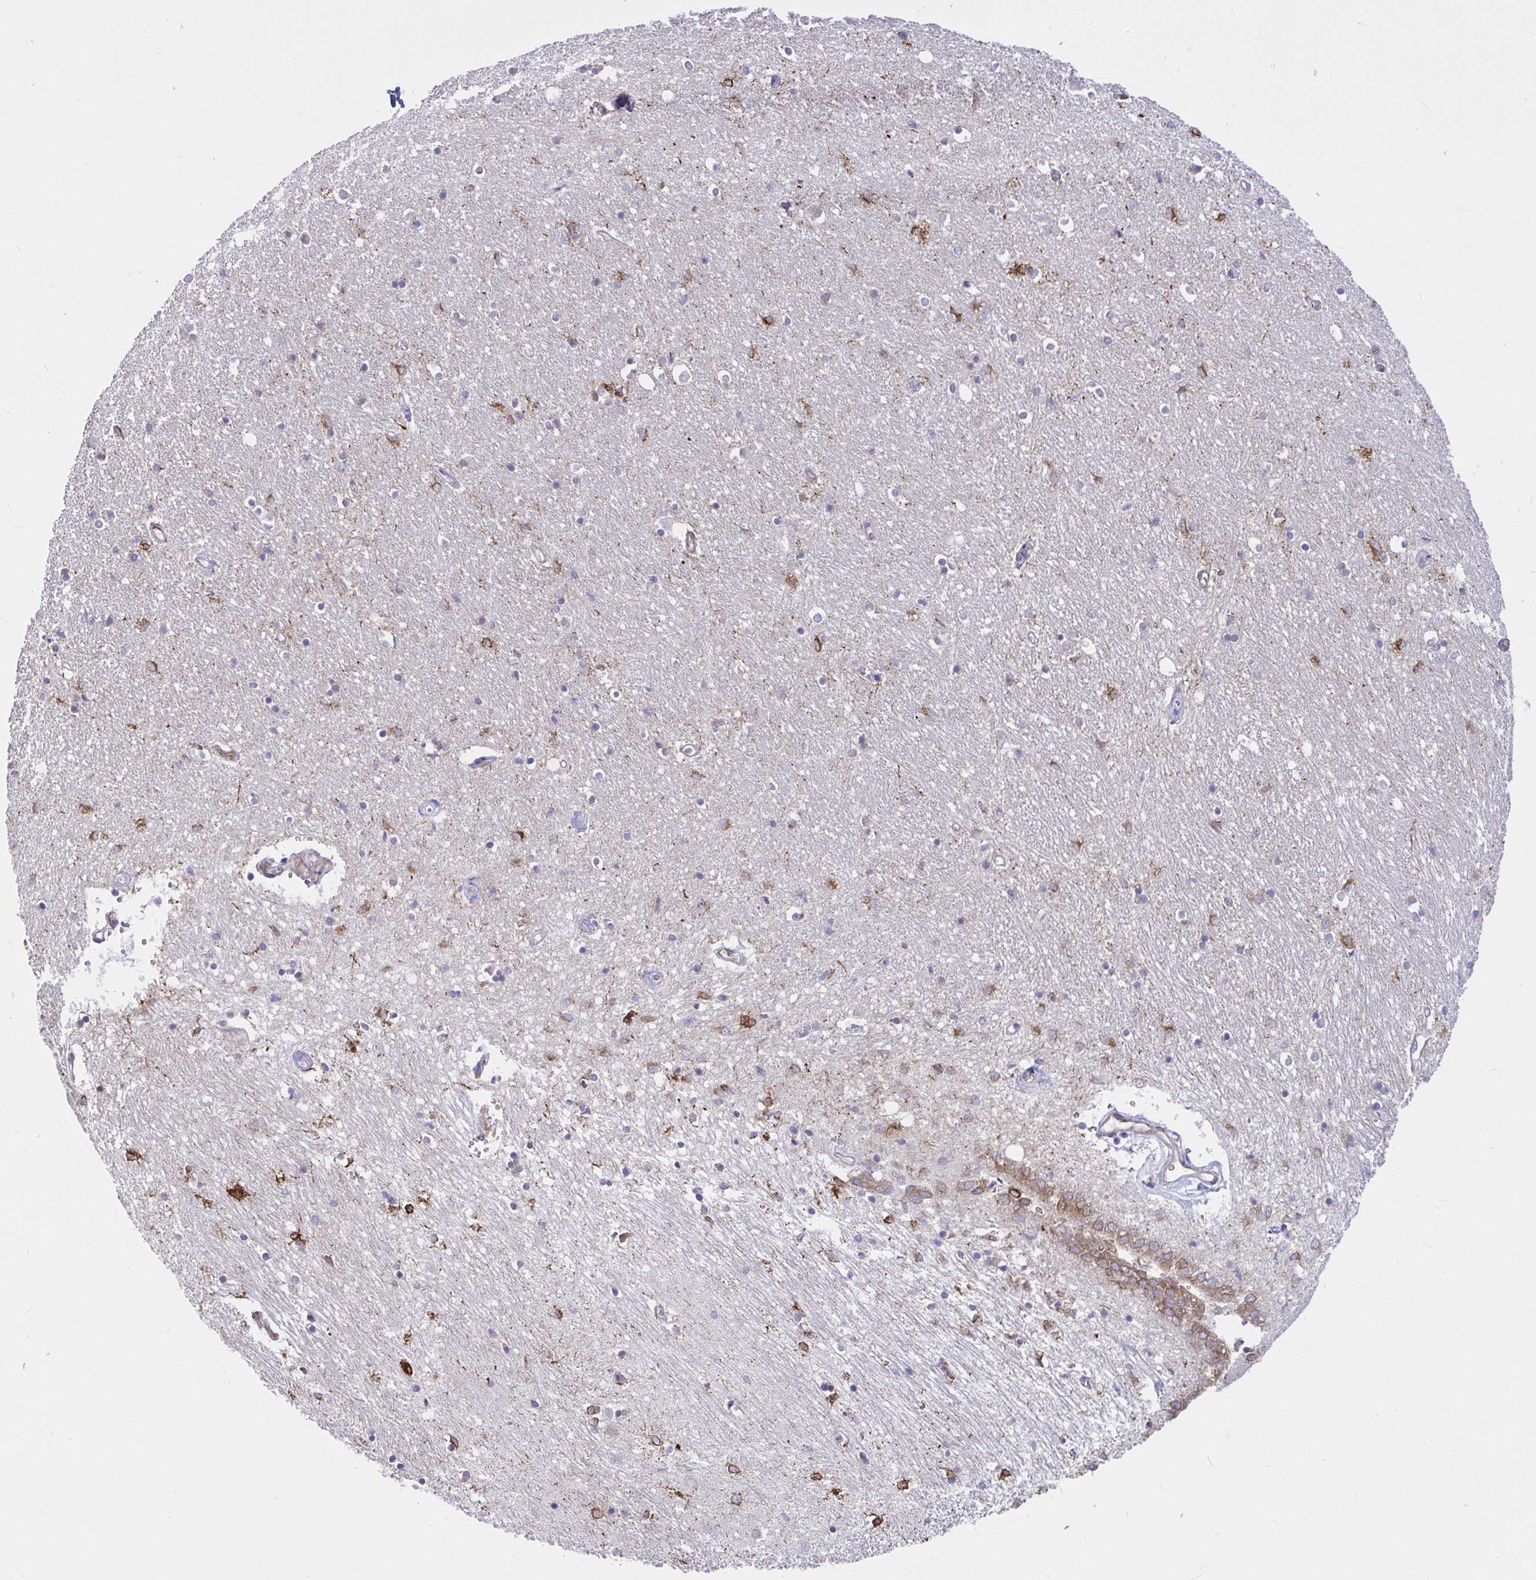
{"staining": {"intensity": "strong", "quantity": "25%-75%", "location": "cytoplasmic/membranous"}, "tissue": "caudate", "cell_type": "Glial cells", "image_type": "normal", "snomed": [{"axis": "morphology", "description": "Normal tissue, NOS"}, {"axis": "topography", "description": "Lateral ventricle wall"}, {"axis": "topography", "description": "Hippocampus"}], "caption": "Protein staining by IHC demonstrates strong cytoplasmic/membranous positivity in about 25%-75% of glial cells in unremarkable caudate.", "gene": "ASPH", "patient": {"sex": "female", "age": 63}}